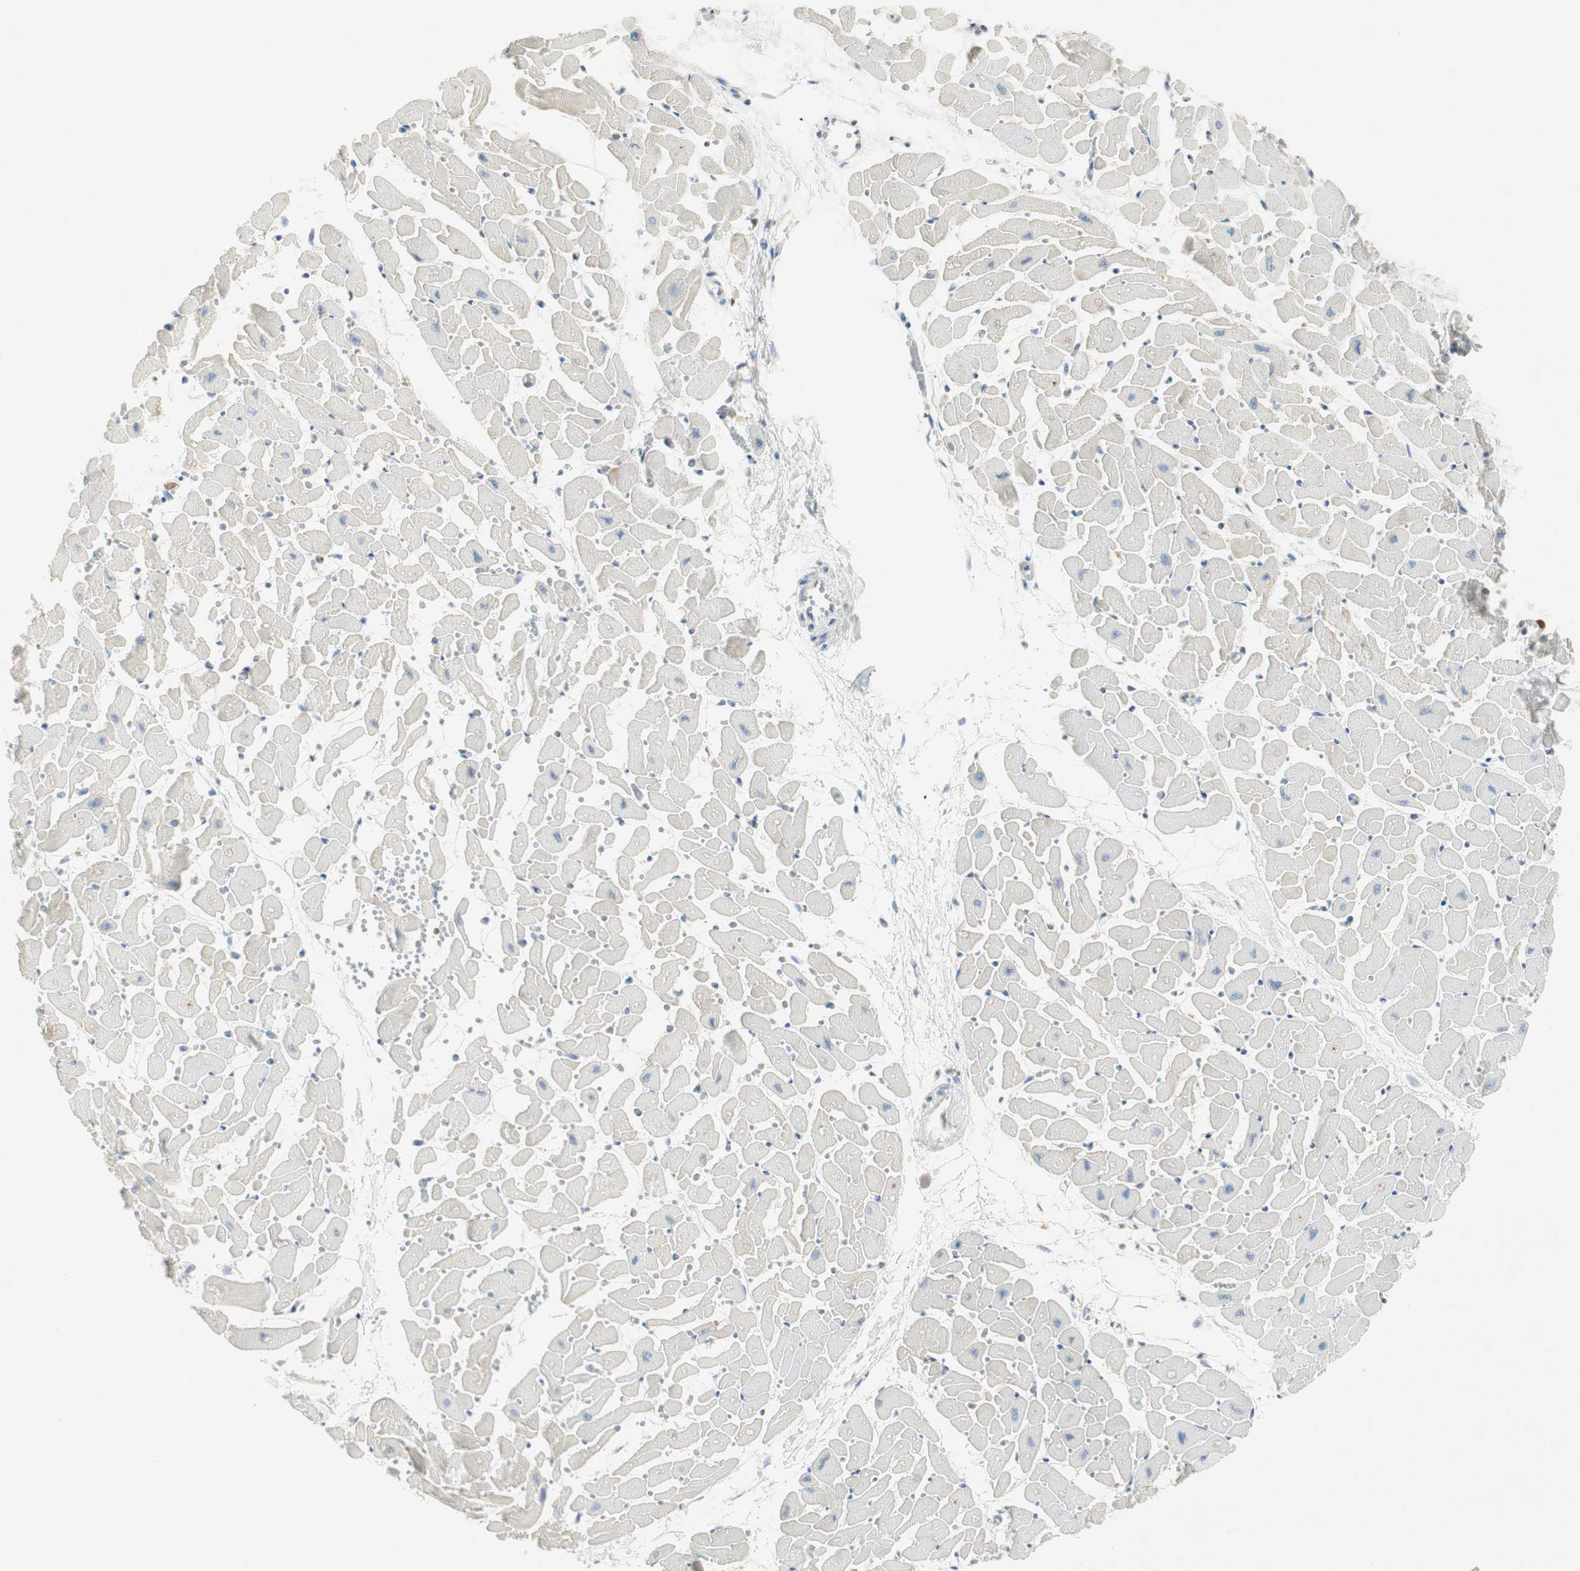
{"staining": {"intensity": "weak", "quantity": "<25%", "location": "cytoplasmic/membranous"}, "tissue": "heart muscle", "cell_type": "Cardiomyocytes", "image_type": "normal", "snomed": [{"axis": "morphology", "description": "Normal tissue, NOS"}, {"axis": "topography", "description": "Heart"}], "caption": "This is a image of immunohistochemistry staining of normal heart muscle, which shows no staining in cardiomyocytes. (DAB immunohistochemistry with hematoxylin counter stain).", "gene": "MSX2", "patient": {"sex": "female", "age": 19}}